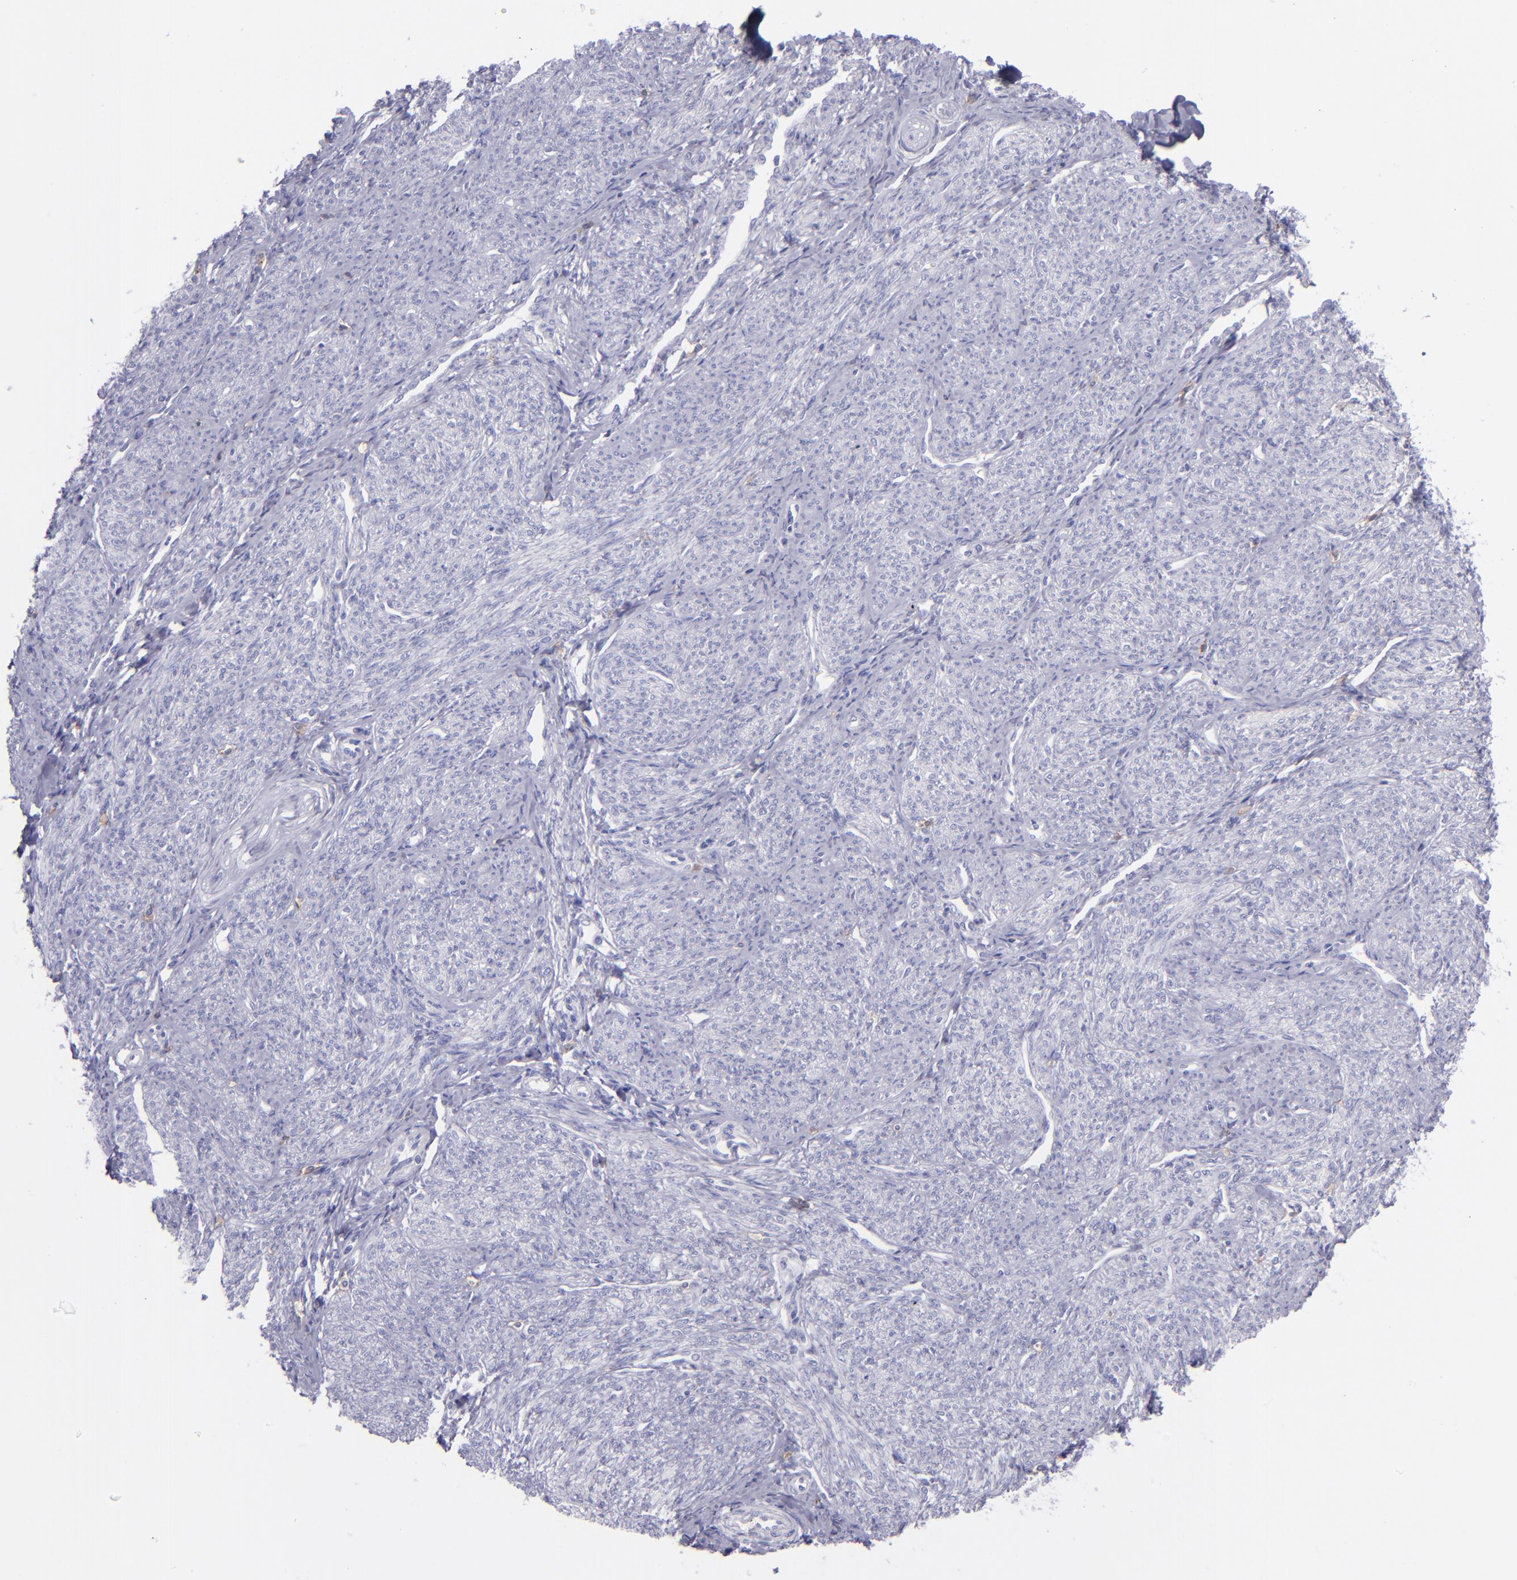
{"staining": {"intensity": "negative", "quantity": "none", "location": "none"}, "tissue": "smooth muscle", "cell_type": "Smooth muscle cells", "image_type": "normal", "snomed": [{"axis": "morphology", "description": "Normal tissue, NOS"}, {"axis": "topography", "description": "Cervix"}, {"axis": "topography", "description": "Endometrium"}], "caption": "Histopathology image shows no protein staining in smooth muscle cells of normal smooth muscle. The staining was performed using DAB to visualize the protein expression in brown, while the nuclei were stained in blue with hematoxylin (Magnification: 20x).", "gene": "CD82", "patient": {"sex": "female", "age": 65}}